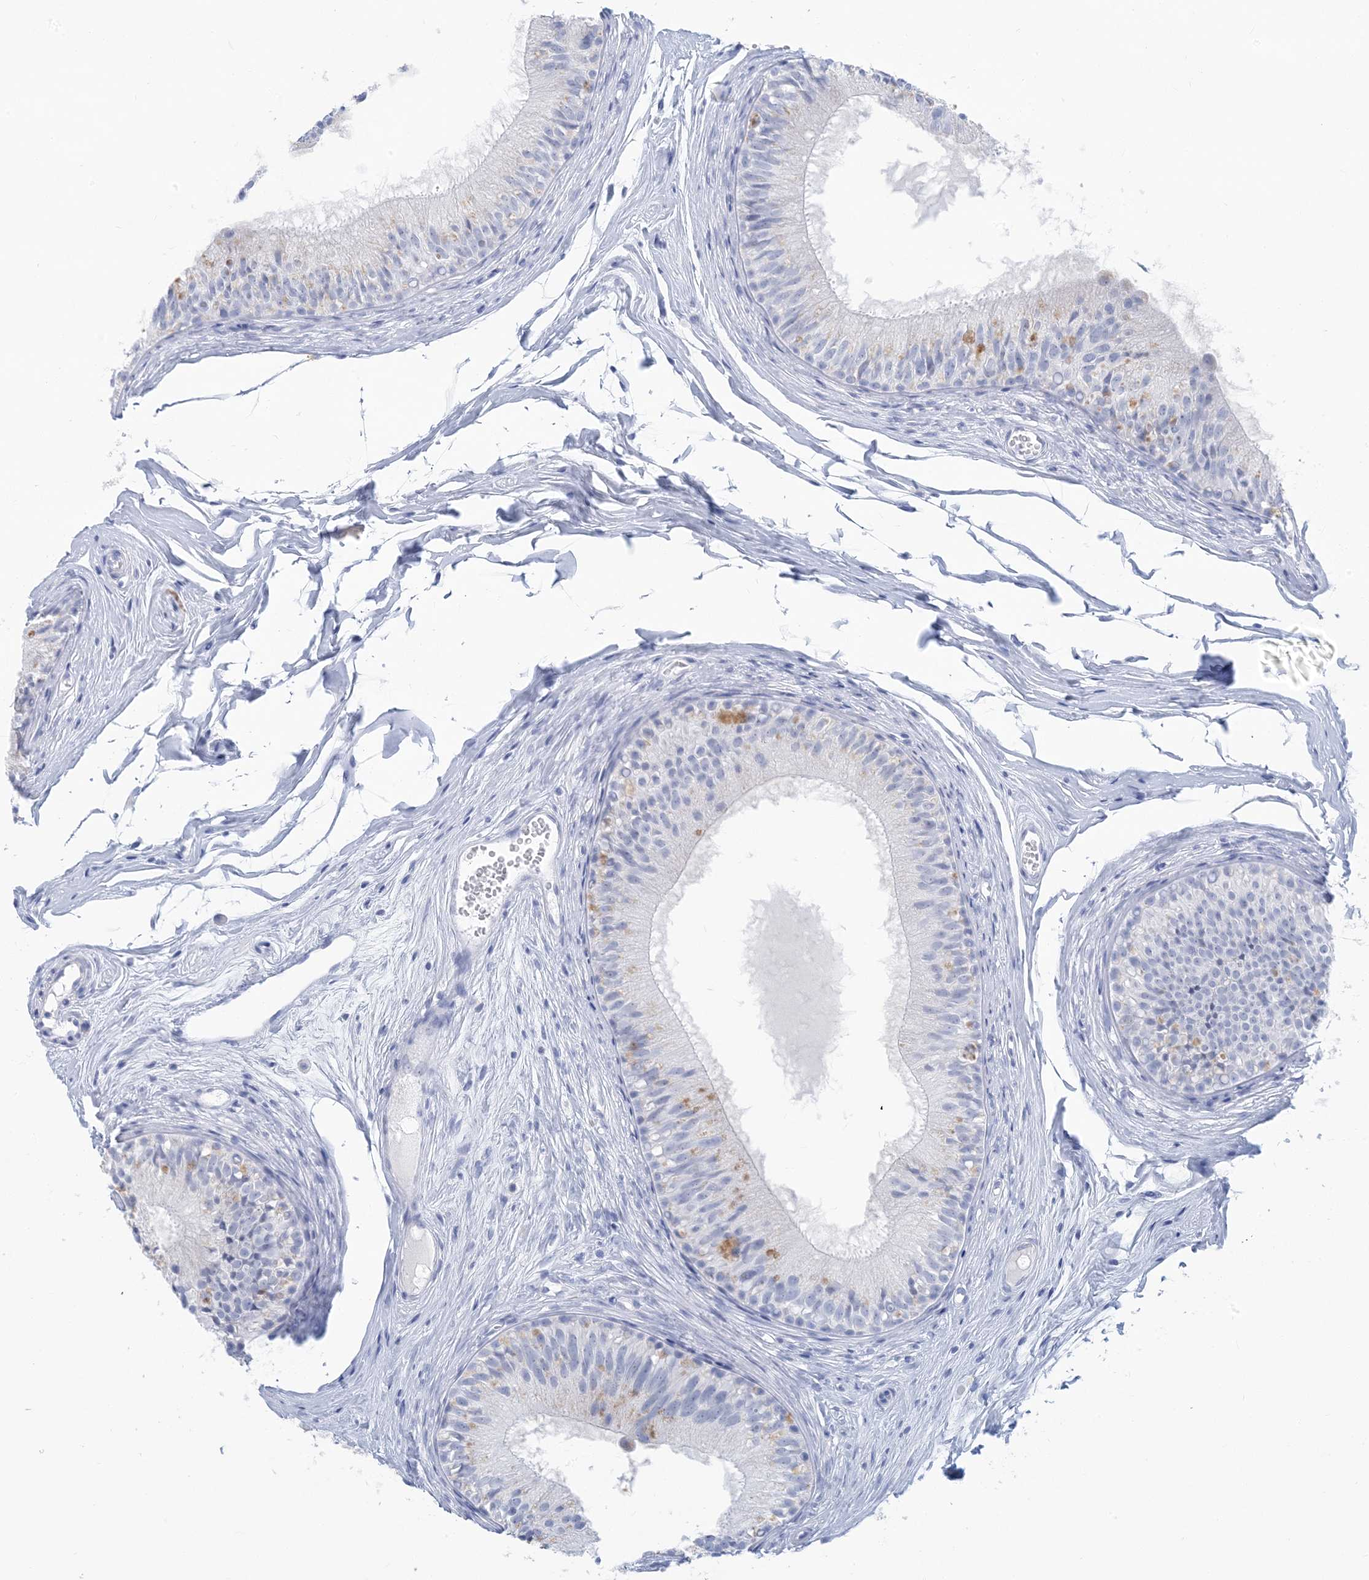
{"staining": {"intensity": "negative", "quantity": "none", "location": "none"}, "tissue": "epididymis", "cell_type": "Glandular cells", "image_type": "normal", "snomed": [{"axis": "morphology", "description": "Normal tissue, NOS"}, {"axis": "morphology", "description": "Seminoma in situ"}, {"axis": "topography", "description": "Testis"}, {"axis": "topography", "description": "Epididymis"}], "caption": "DAB (3,3'-diaminobenzidine) immunohistochemical staining of normal epididymis shows no significant staining in glandular cells. The staining is performed using DAB (3,3'-diaminobenzidine) brown chromogen with nuclei counter-stained in using hematoxylin.", "gene": "SH3YL1", "patient": {"sex": "male", "age": 28}}